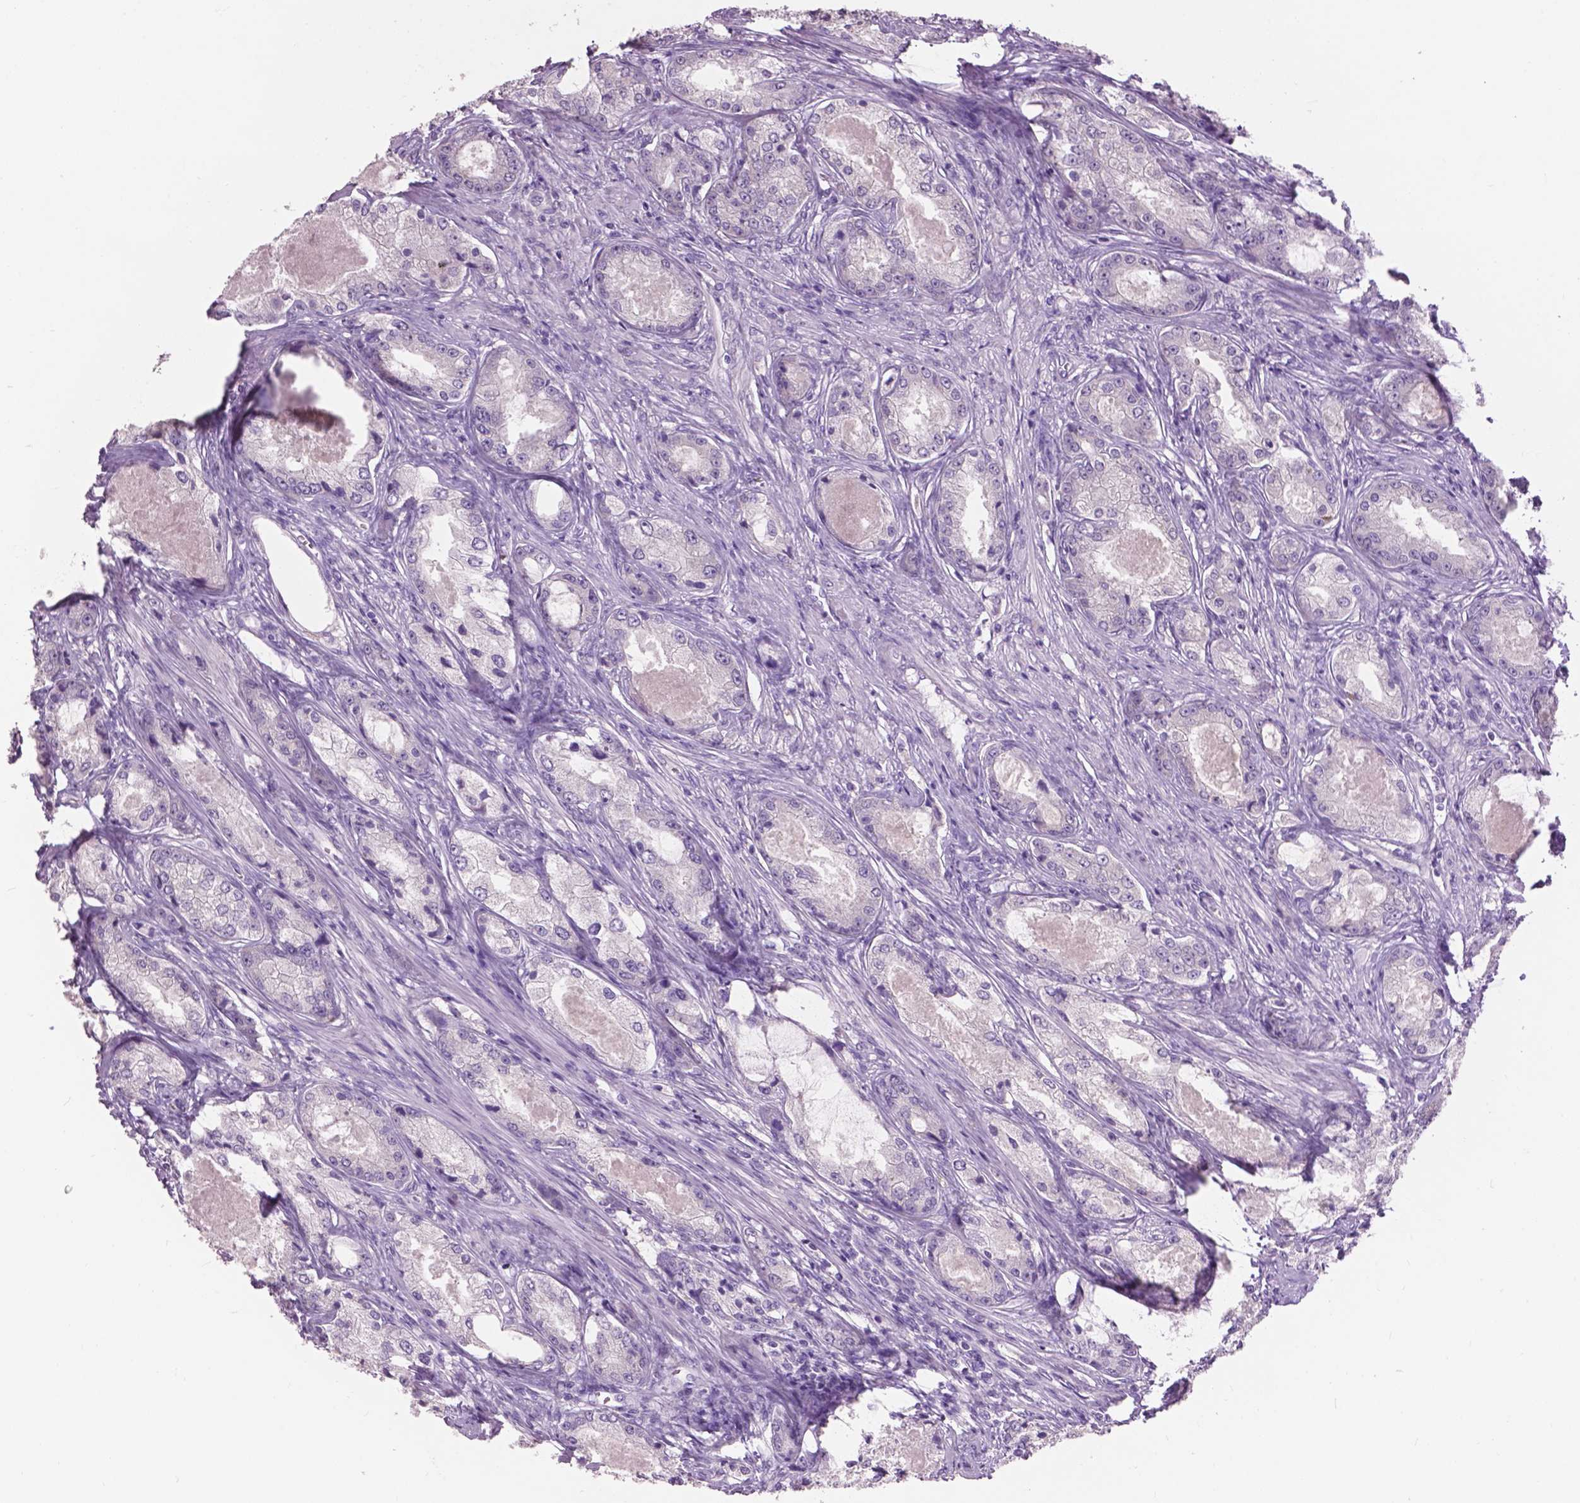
{"staining": {"intensity": "negative", "quantity": "none", "location": "none"}, "tissue": "prostate cancer", "cell_type": "Tumor cells", "image_type": "cancer", "snomed": [{"axis": "morphology", "description": "Adenocarcinoma, Low grade"}, {"axis": "topography", "description": "Prostate"}], "caption": "Immunohistochemical staining of human prostate adenocarcinoma (low-grade) displays no significant expression in tumor cells.", "gene": "CRYBA4", "patient": {"sex": "male", "age": 68}}